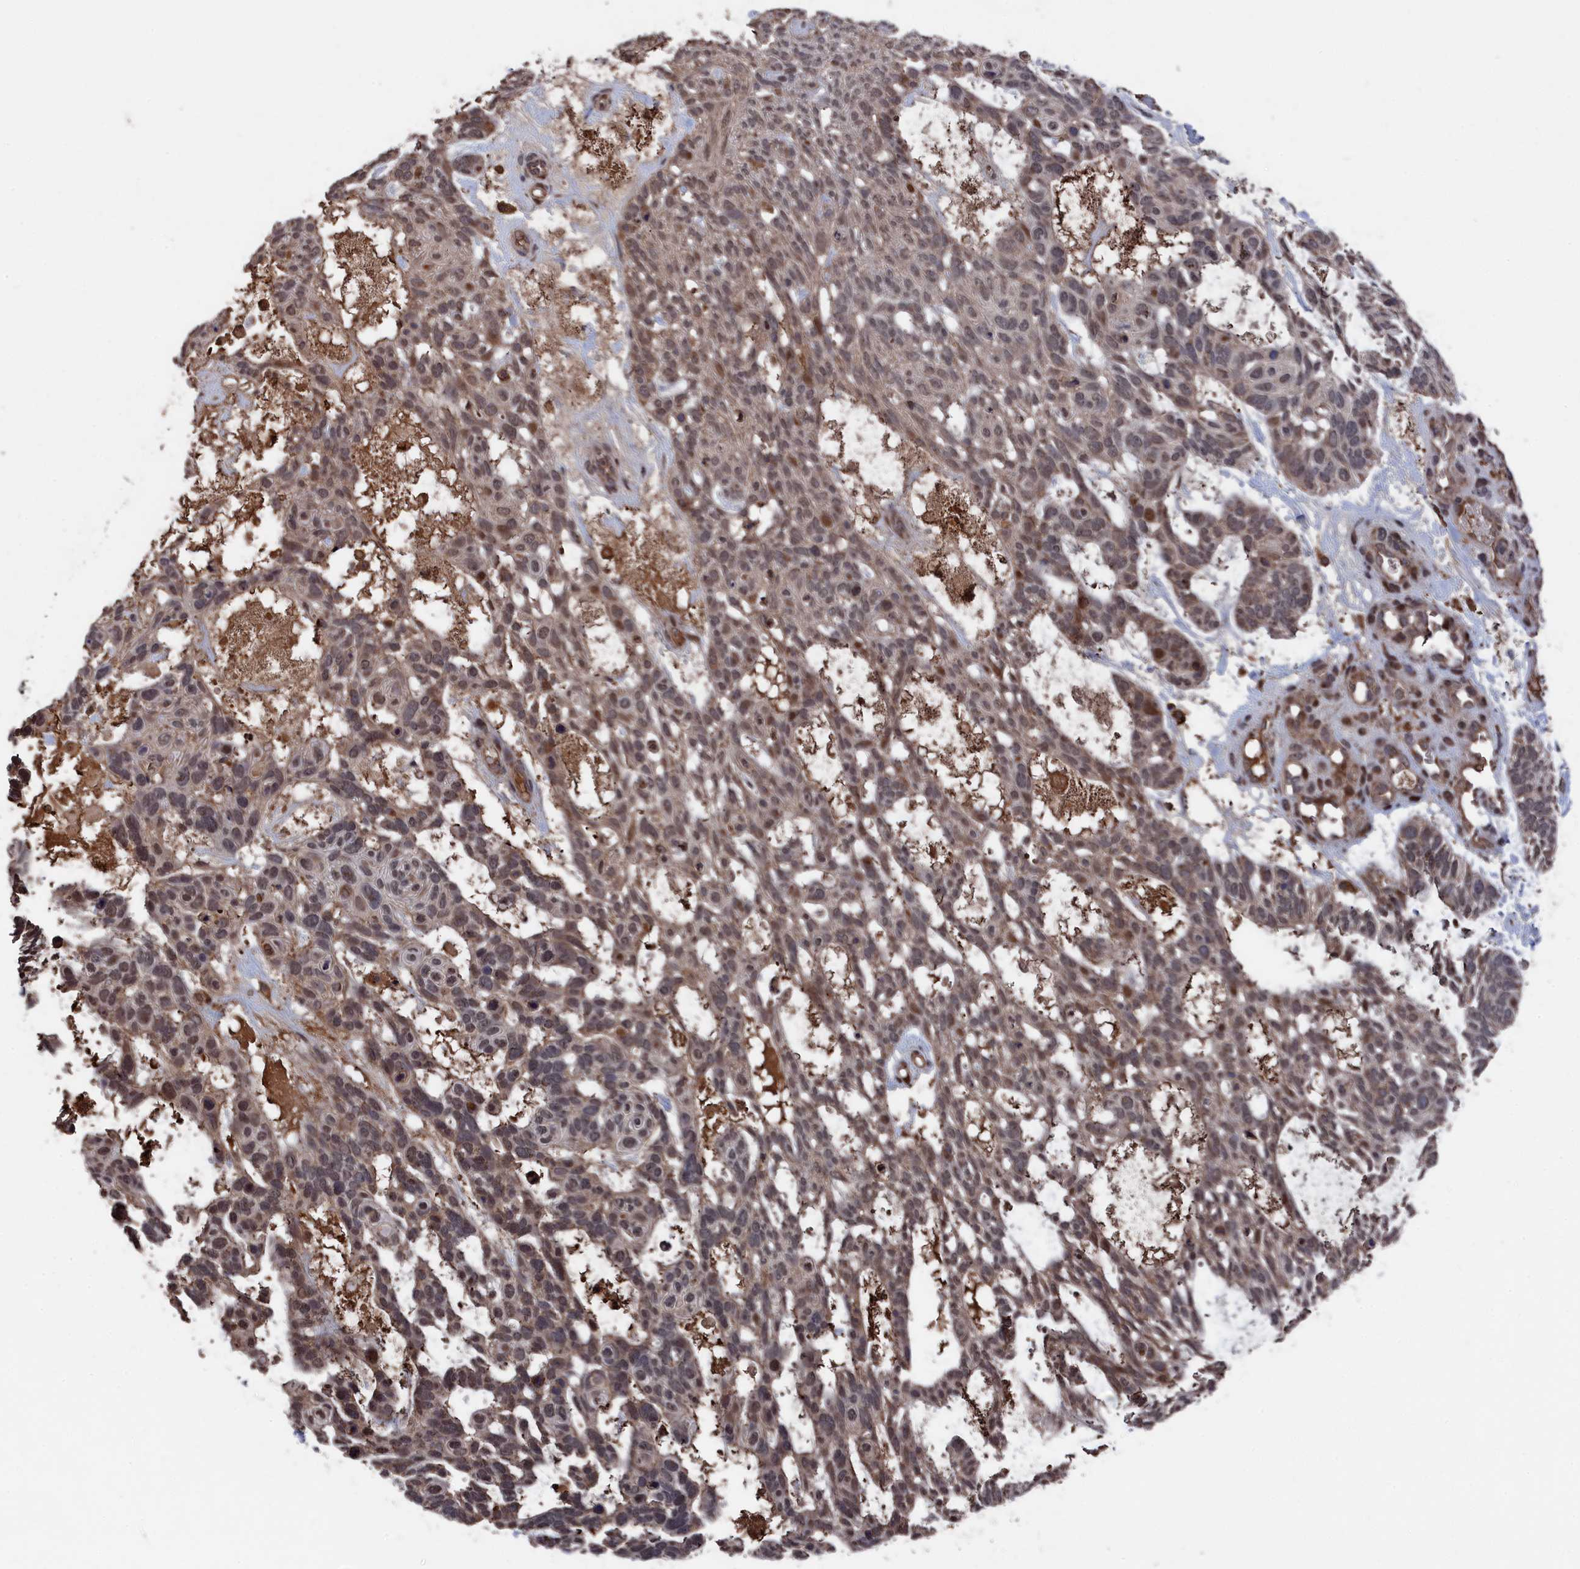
{"staining": {"intensity": "moderate", "quantity": ">75%", "location": "cytoplasmic/membranous,nuclear"}, "tissue": "skin cancer", "cell_type": "Tumor cells", "image_type": "cancer", "snomed": [{"axis": "morphology", "description": "Basal cell carcinoma"}, {"axis": "topography", "description": "Skin"}], "caption": "This is a histology image of IHC staining of basal cell carcinoma (skin), which shows moderate expression in the cytoplasmic/membranous and nuclear of tumor cells.", "gene": "CEACAM21", "patient": {"sex": "male", "age": 88}}